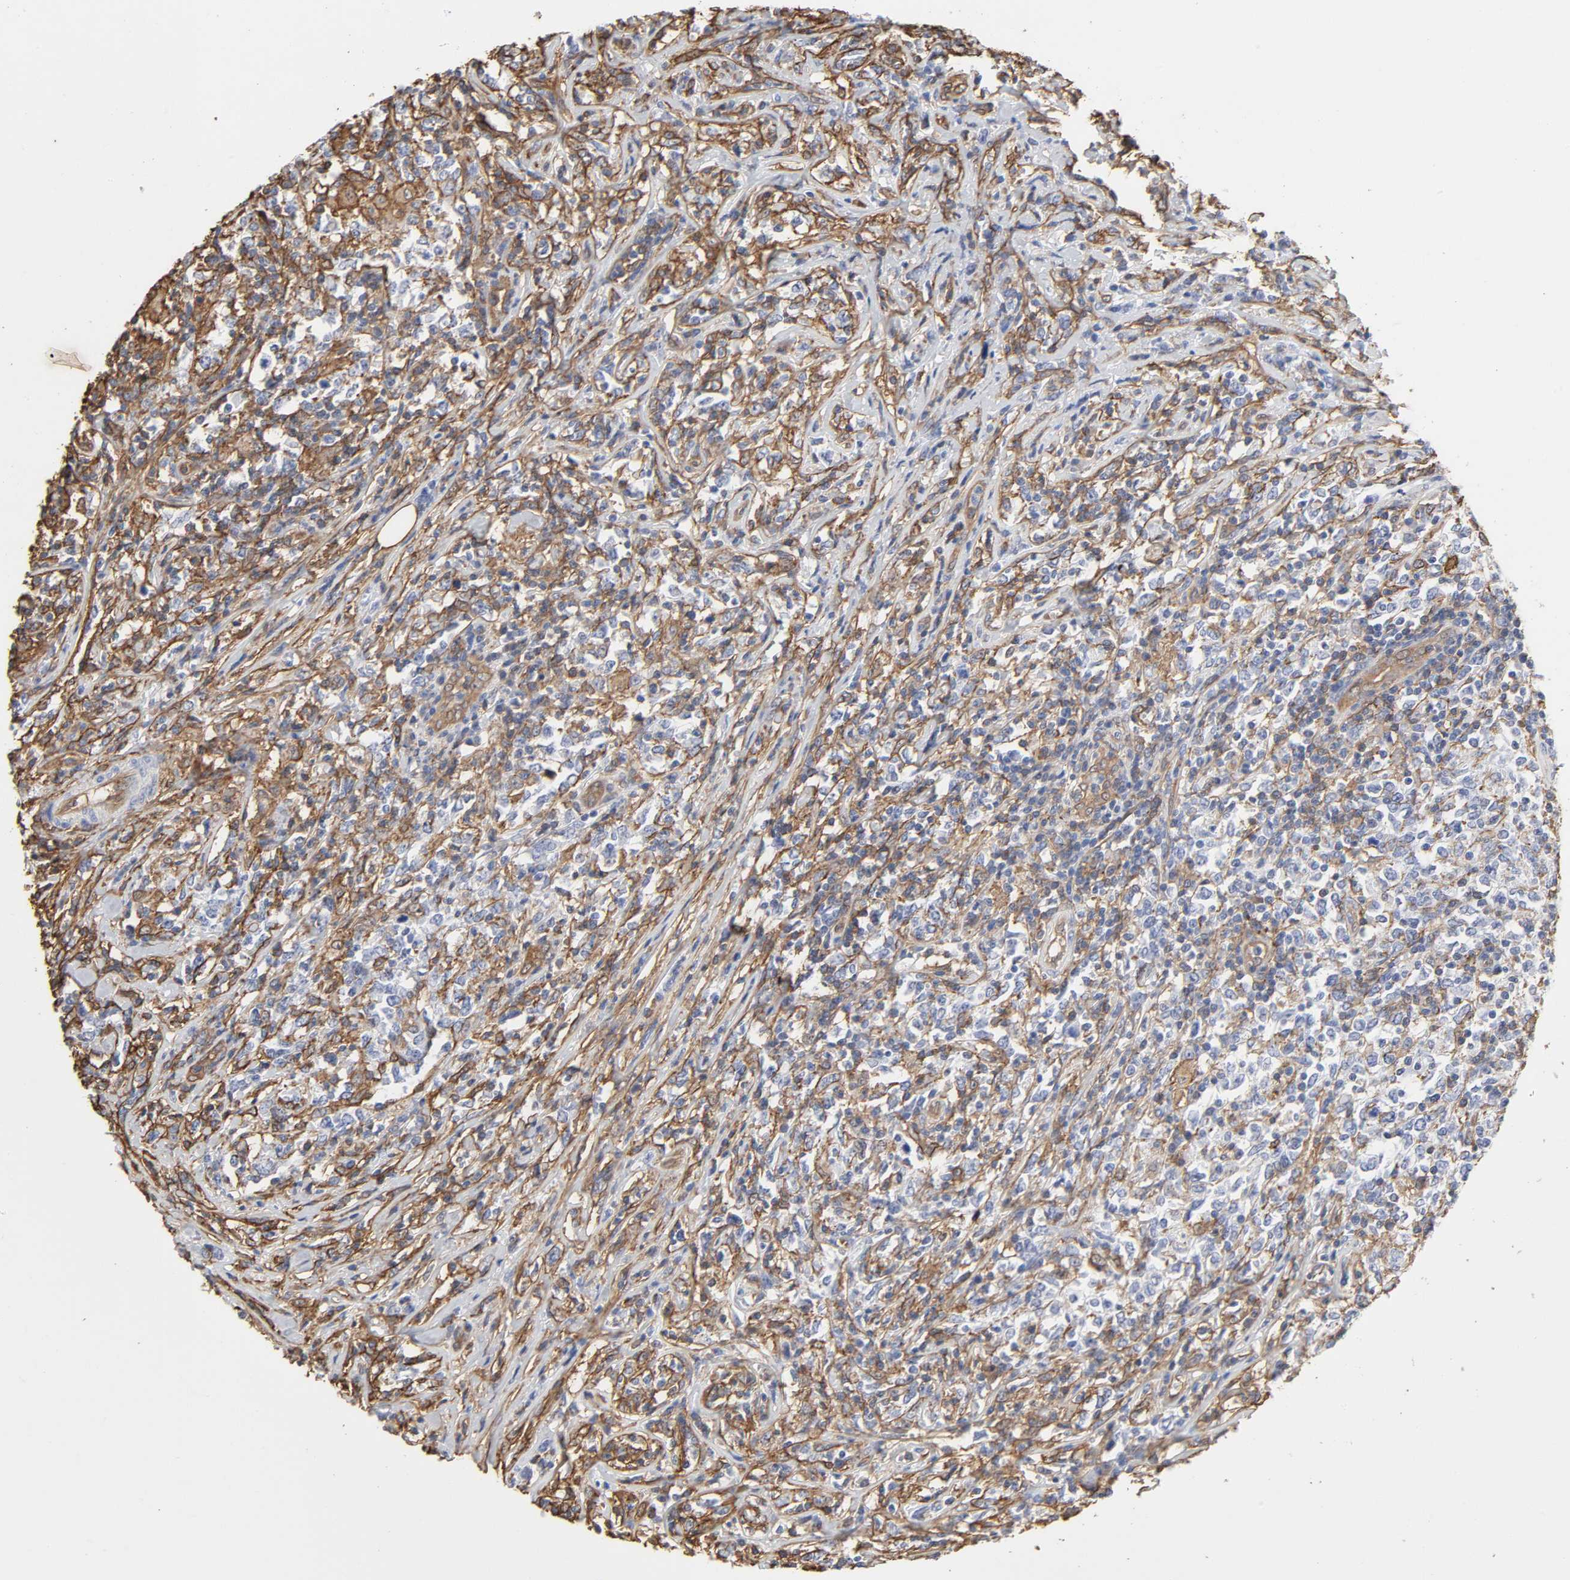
{"staining": {"intensity": "moderate", "quantity": "25%-75%", "location": "cytoplasmic/membranous"}, "tissue": "lymphoma", "cell_type": "Tumor cells", "image_type": "cancer", "snomed": [{"axis": "morphology", "description": "Malignant lymphoma, non-Hodgkin's type, High grade"}, {"axis": "topography", "description": "Lymph node"}], "caption": "Moderate cytoplasmic/membranous expression is present in approximately 25%-75% of tumor cells in malignant lymphoma, non-Hodgkin's type (high-grade). The staining is performed using DAB brown chromogen to label protein expression. The nuclei are counter-stained blue using hematoxylin.", "gene": "ANXA2", "patient": {"sex": "female", "age": 84}}